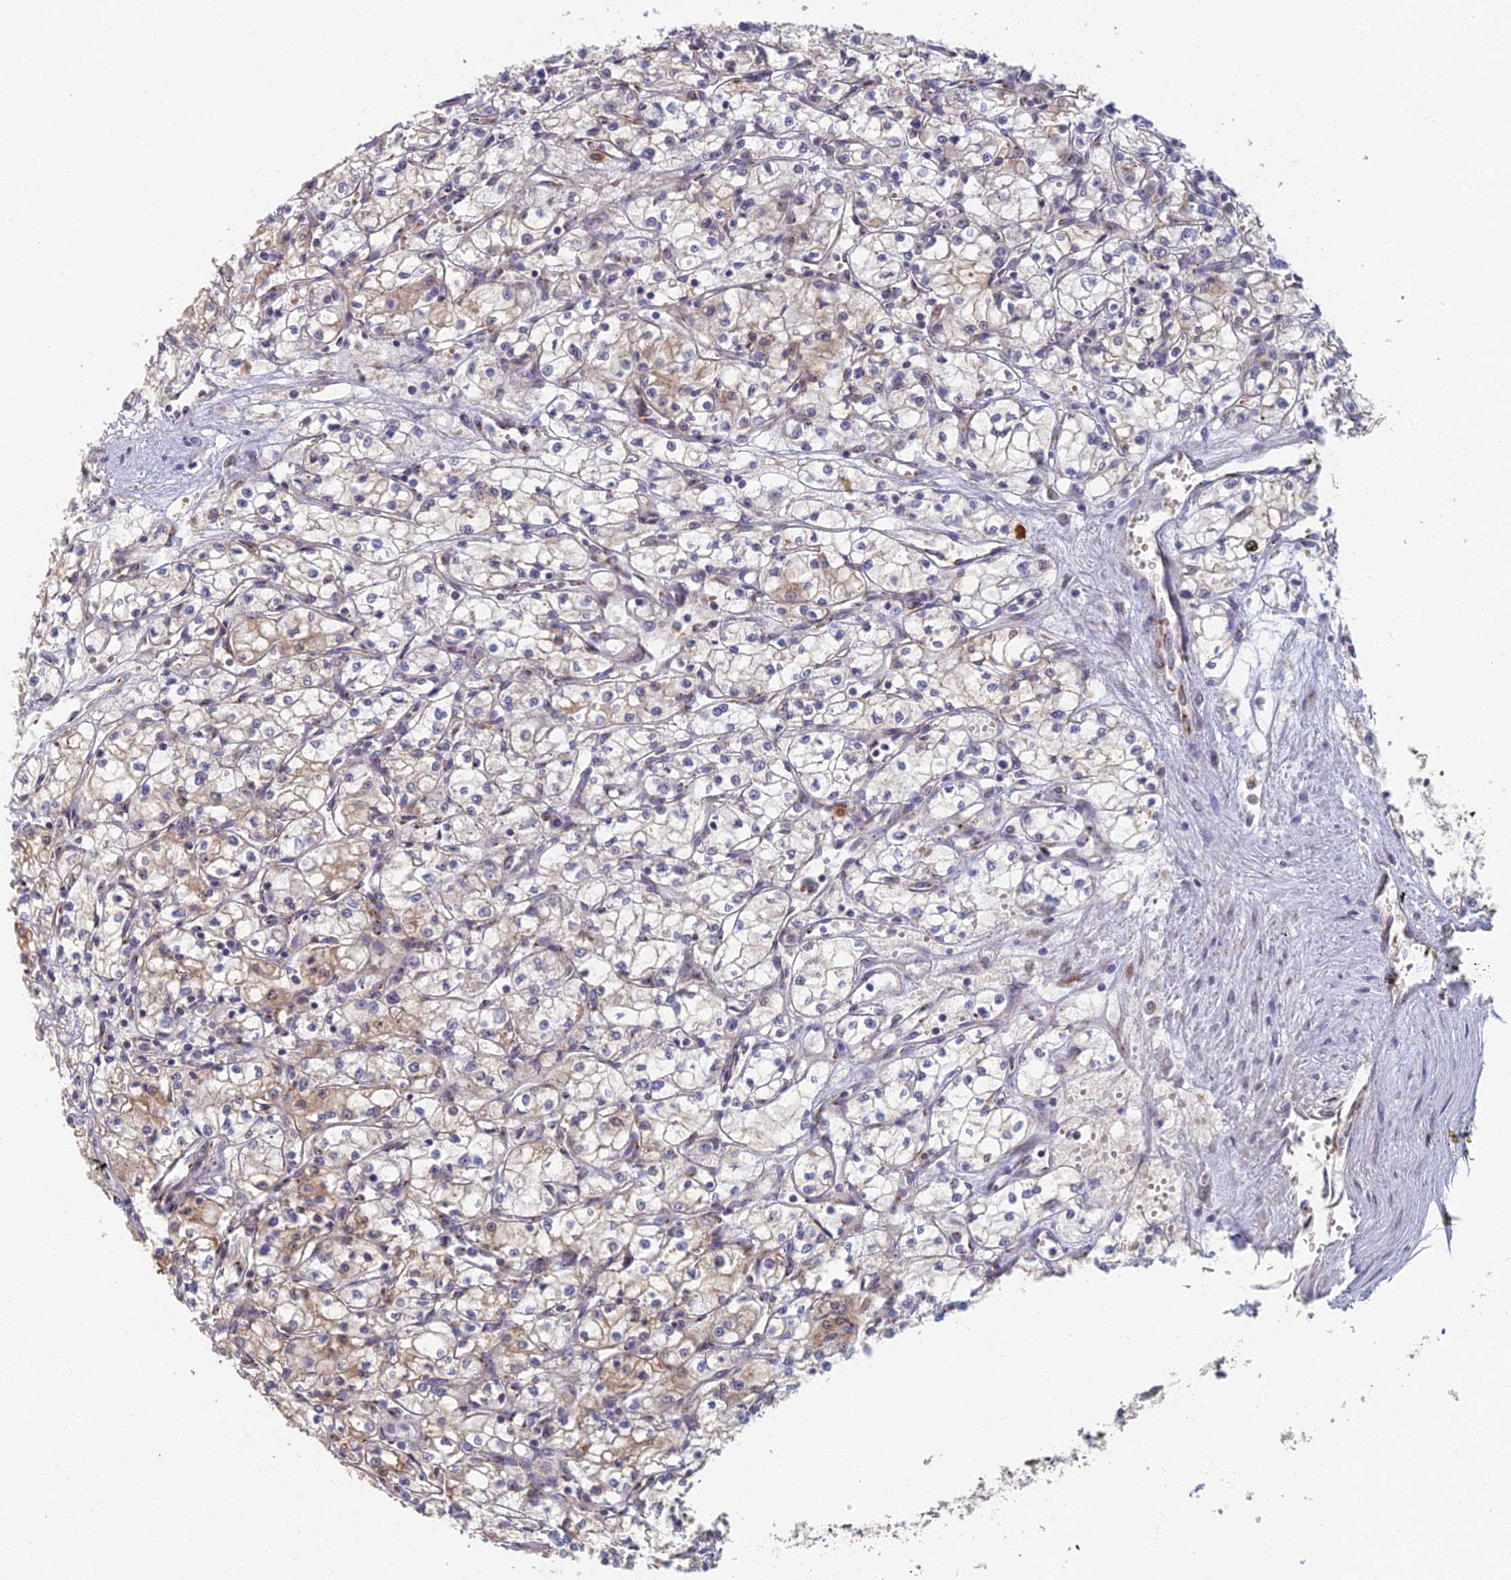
{"staining": {"intensity": "weak", "quantity": "<25%", "location": "cytoplasmic/membranous"}, "tissue": "renal cancer", "cell_type": "Tumor cells", "image_type": "cancer", "snomed": [{"axis": "morphology", "description": "Adenocarcinoma, NOS"}, {"axis": "topography", "description": "Kidney"}], "caption": "This is an IHC micrograph of renal cancer (adenocarcinoma). There is no expression in tumor cells.", "gene": "GPATCH1", "patient": {"sex": "male", "age": 59}}